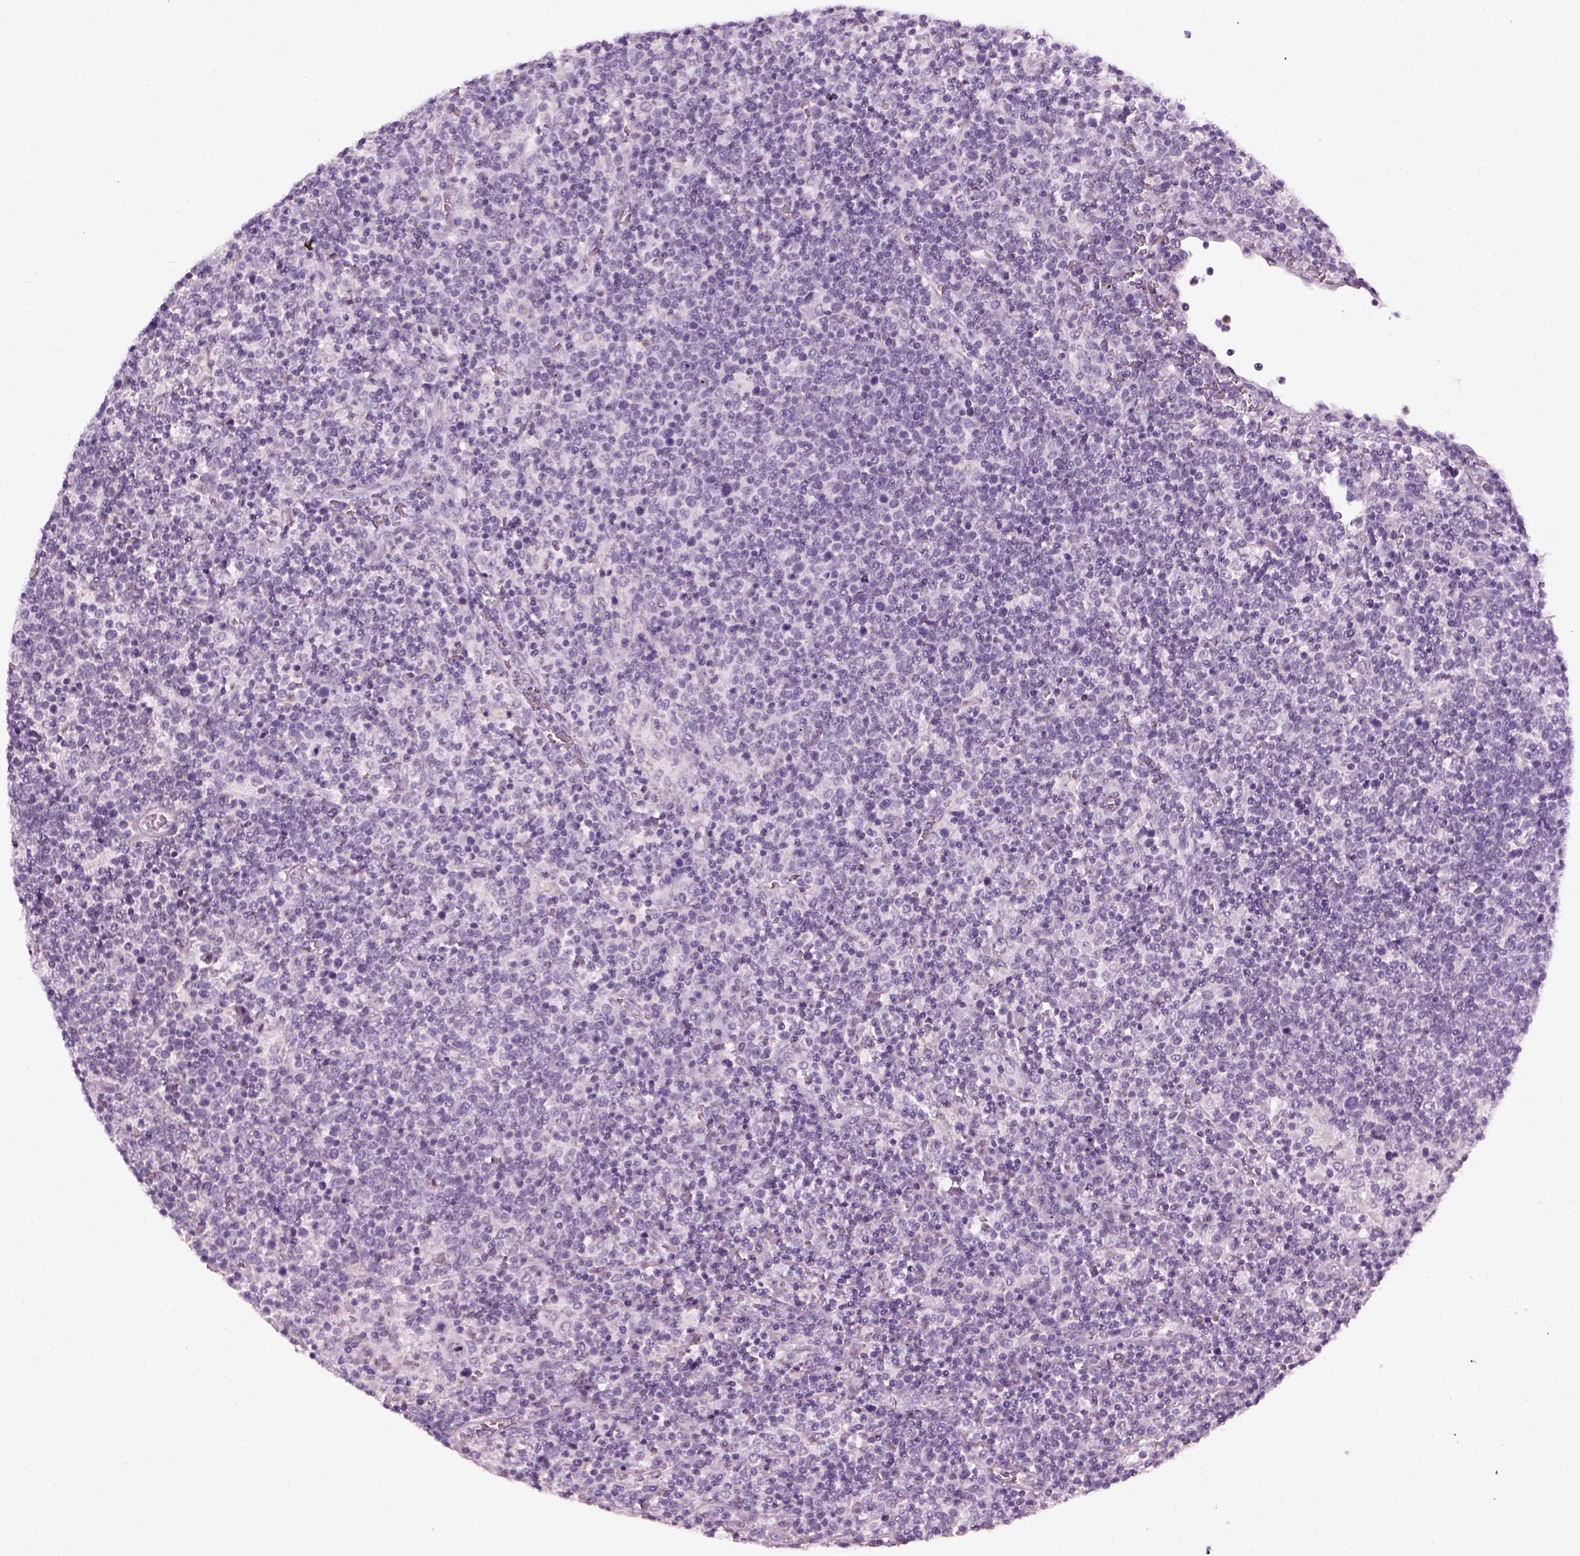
{"staining": {"intensity": "negative", "quantity": "none", "location": "none"}, "tissue": "lymphoma", "cell_type": "Tumor cells", "image_type": "cancer", "snomed": [{"axis": "morphology", "description": "Malignant lymphoma, non-Hodgkin's type, High grade"}, {"axis": "topography", "description": "Lymph node"}], "caption": "Lymphoma was stained to show a protein in brown. There is no significant positivity in tumor cells.", "gene": "ADGRG2", "patient": {"sex": "male", "age": 61}}